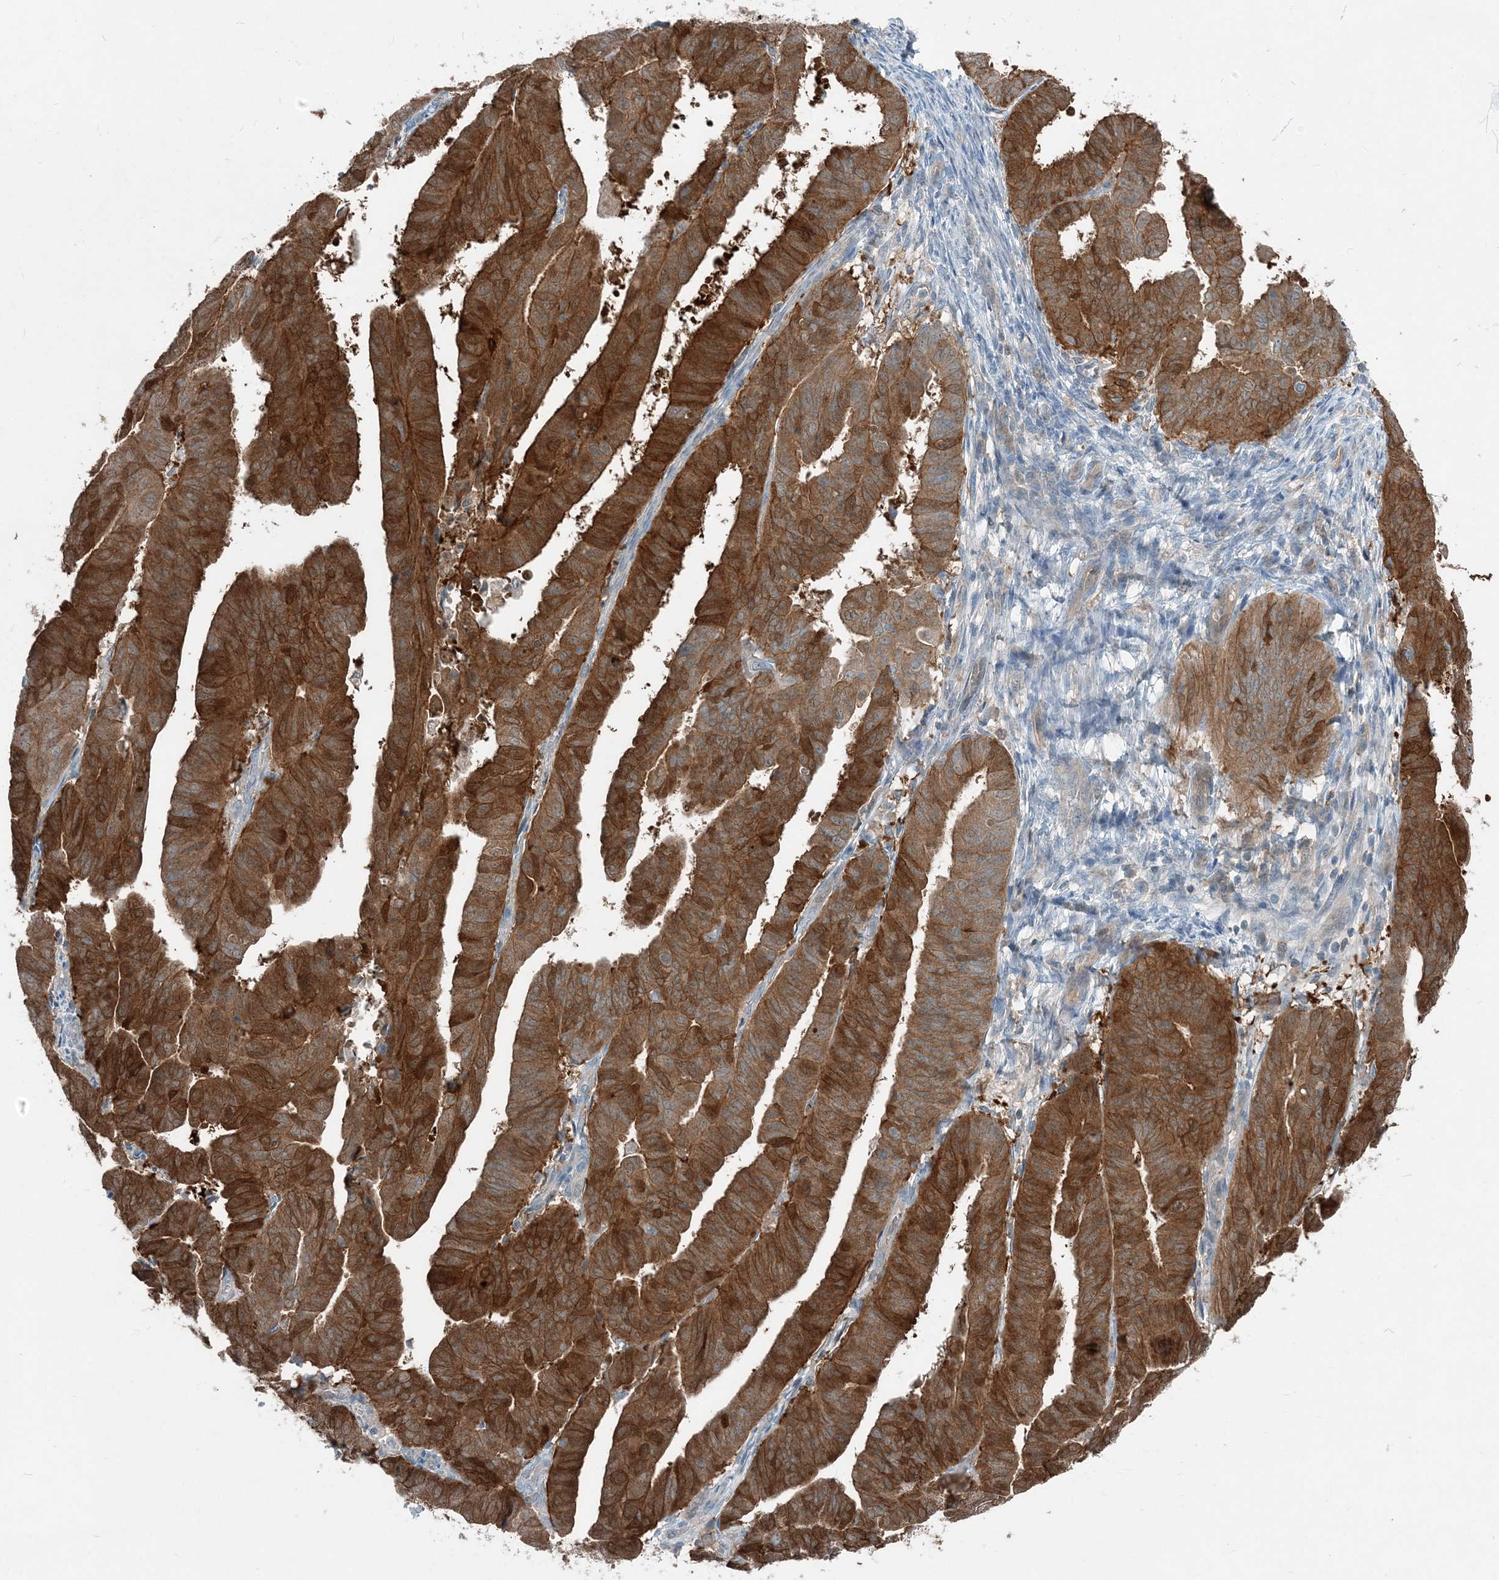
{"staining": {"intensity": "strong", "quantity": ">75%", "location": "cytoplasmic/membranous"}, "tissue": "endometrial cancer", "cell_type": "Tumor cells", "image_type": "cancer", "snomed": [{"axis": "morphology", "description": "Adenocarcinoma, NOS"}, {"axis": "topography", "description": "Uterus"}], "caption": "Adenocarcinoma (endometrial) stained with a brown dye displays strong cytoplasmic/membranous positive staining in about >75% of tumor cells.", "gene": "ARMH1", "patient": {"sex": "female", "age": 77}}